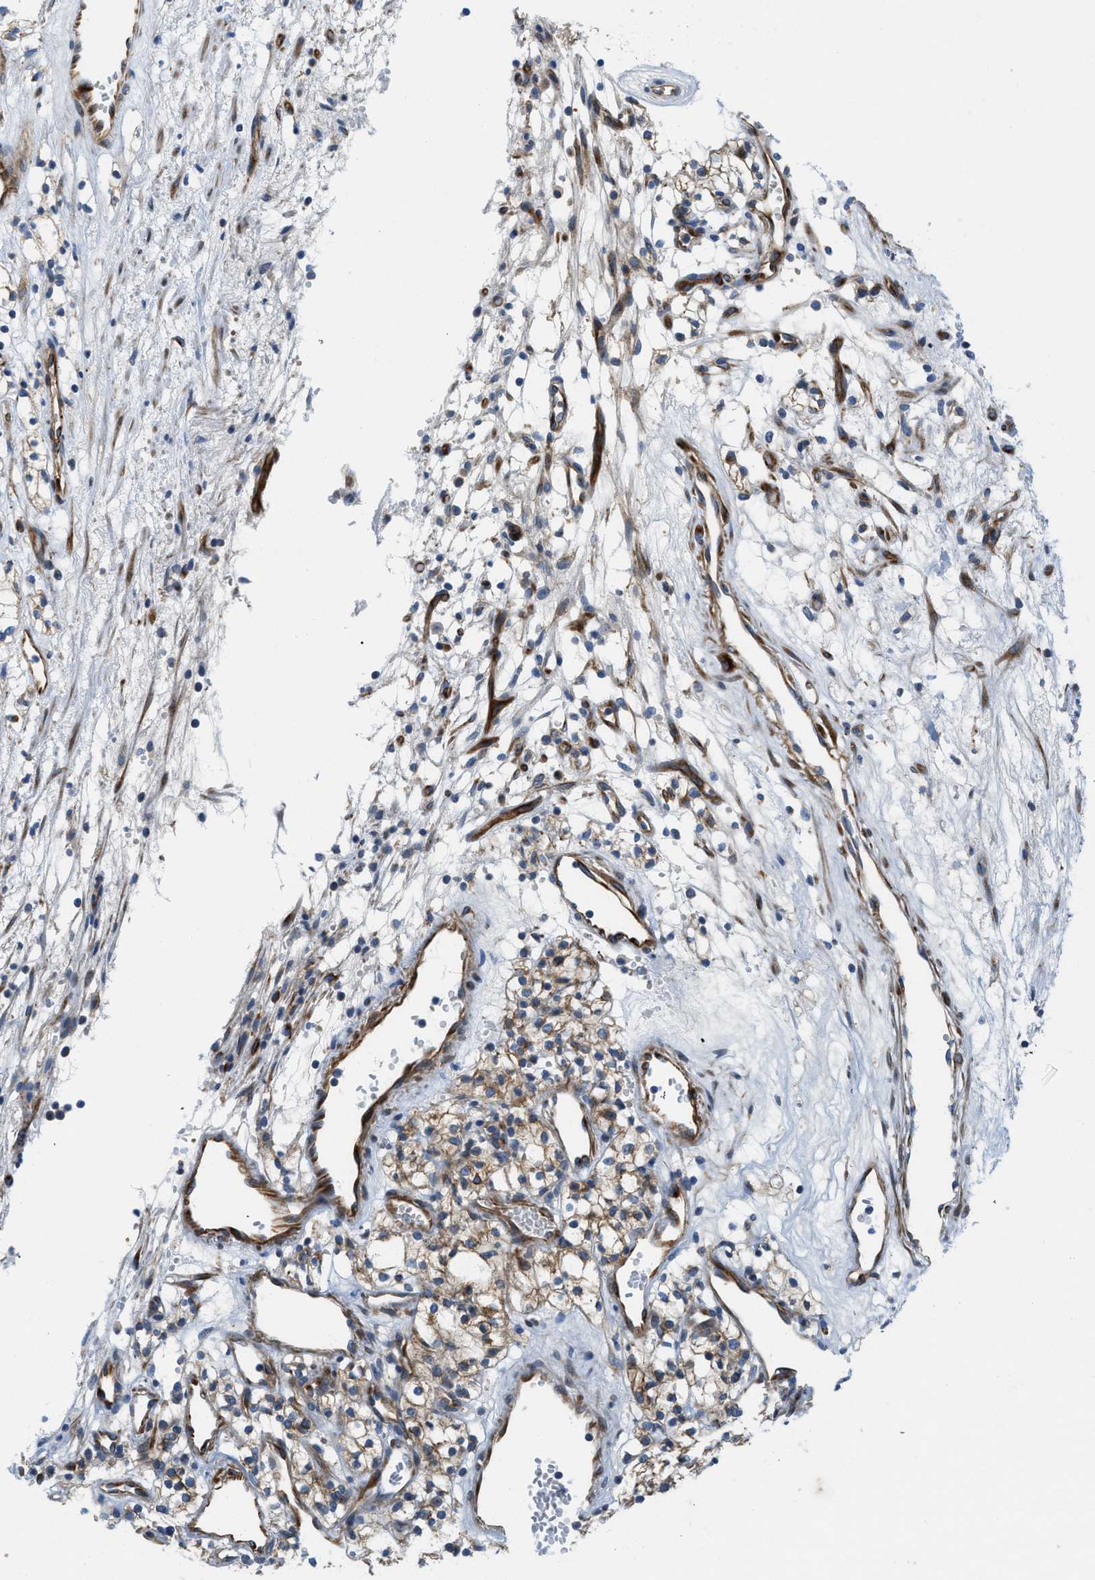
{"staining": {"intensity": "negative", "quantity": "none", "location": "none"}, "tissue": "renal cancer", "cell_type": "Tumor cells", "image_type": "cancer", "snomed": [{"axis": "morphology", "description": "Adenocarcinoma, NOS"}, {"axis": "topography", "description": "Kidney"}], "caption": "IHC of human renal cancer demonstrates no positivity in tumor cells. The staining is performed using DAB brown chromogen with nuclei counter-stained in using hematoxylin.", "gene": "TMEM248", "patient": {"sex": "male", "age": 59}}